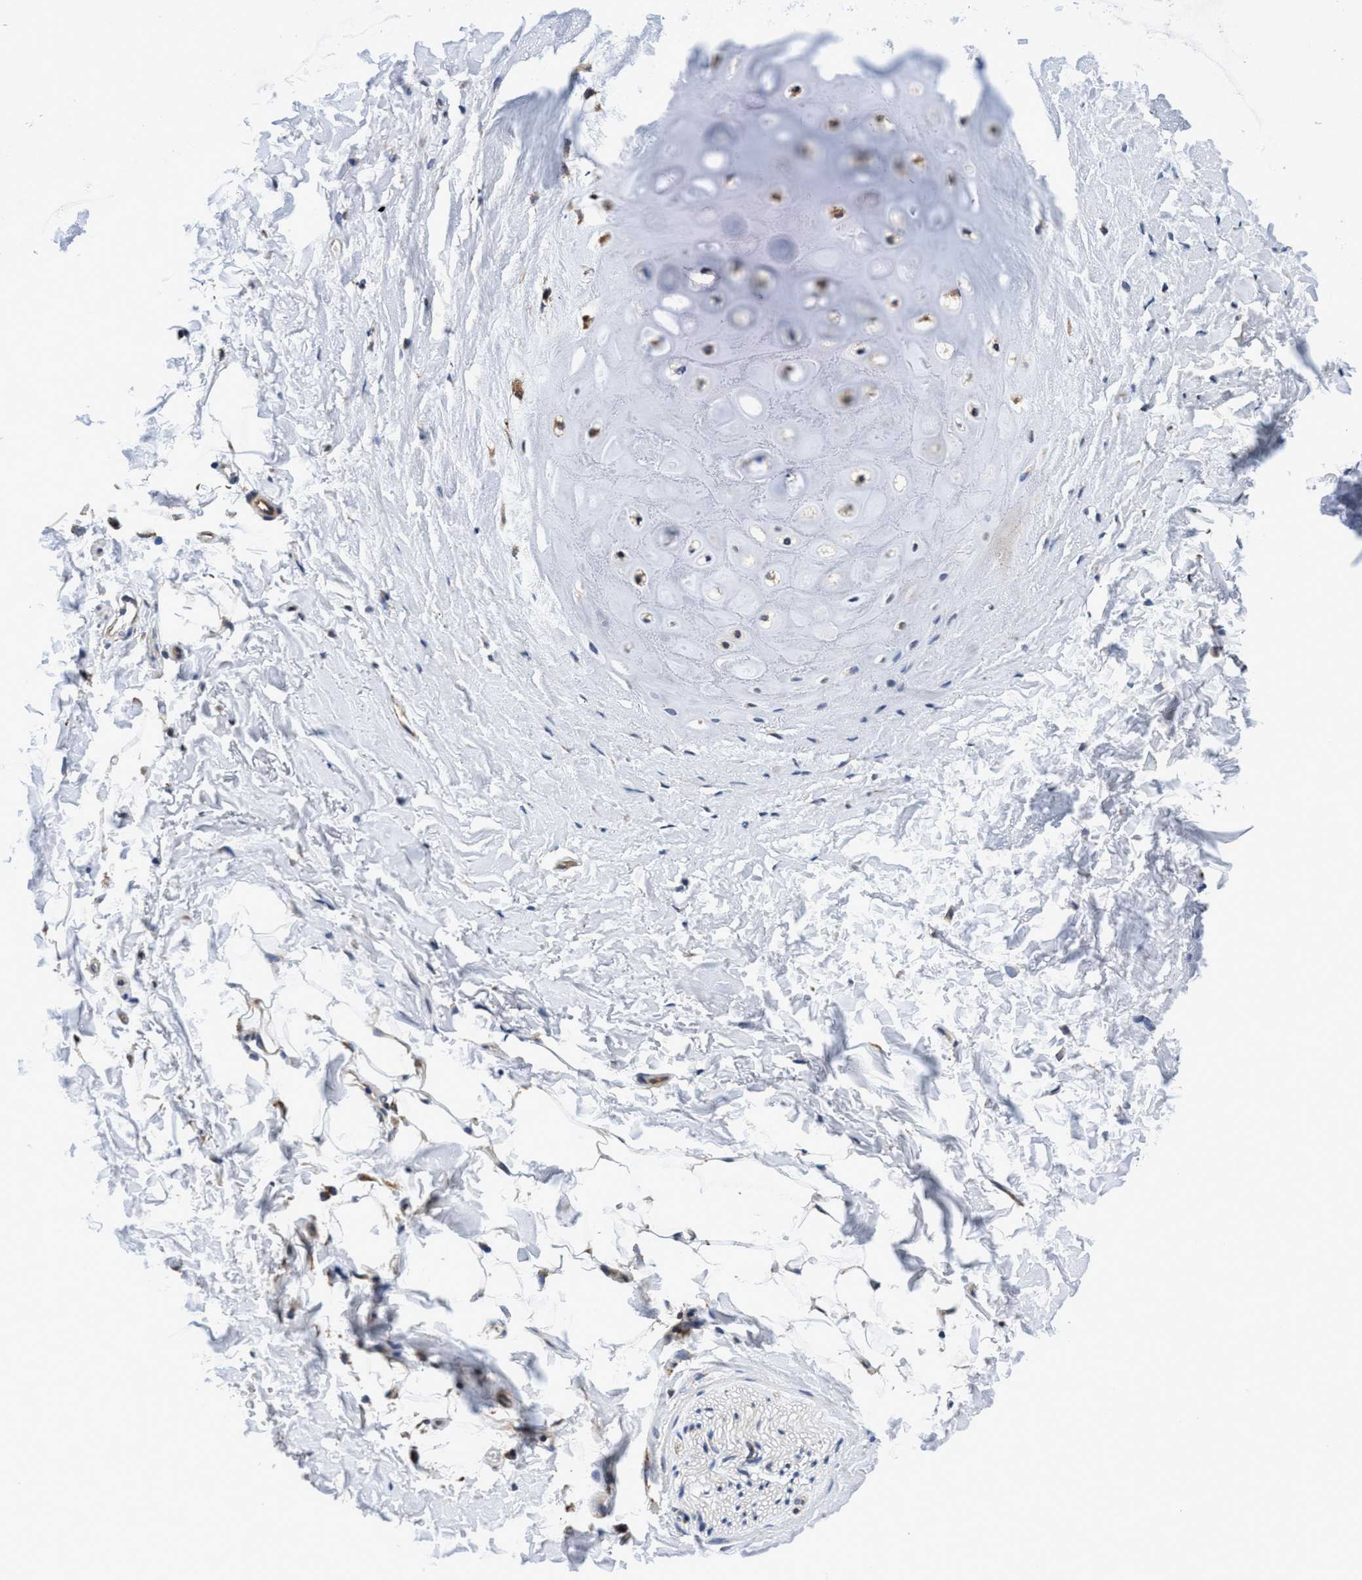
{"staining": {"intensity": "negative", "quantity": "none", "location": "none"}, "tissue": "adipose tissue", "cell_type": "Adipocytes", "image_type": "normal", "snomed": [{"axis": "morphology", "description": "Normal tissue, NOS"}, {"axis": "topography", "description": "Cartilage tissue"}, {"axis": "topography", "description": "Bronchus"}], "caption": "Immunohistochemistry image of normal adipose tissue: adipose tissue stained with DAB exhibits no significant protein staining in adipocytes.", "gene": "AGAP2", "patient": {"sex": "female", "age": 73}}